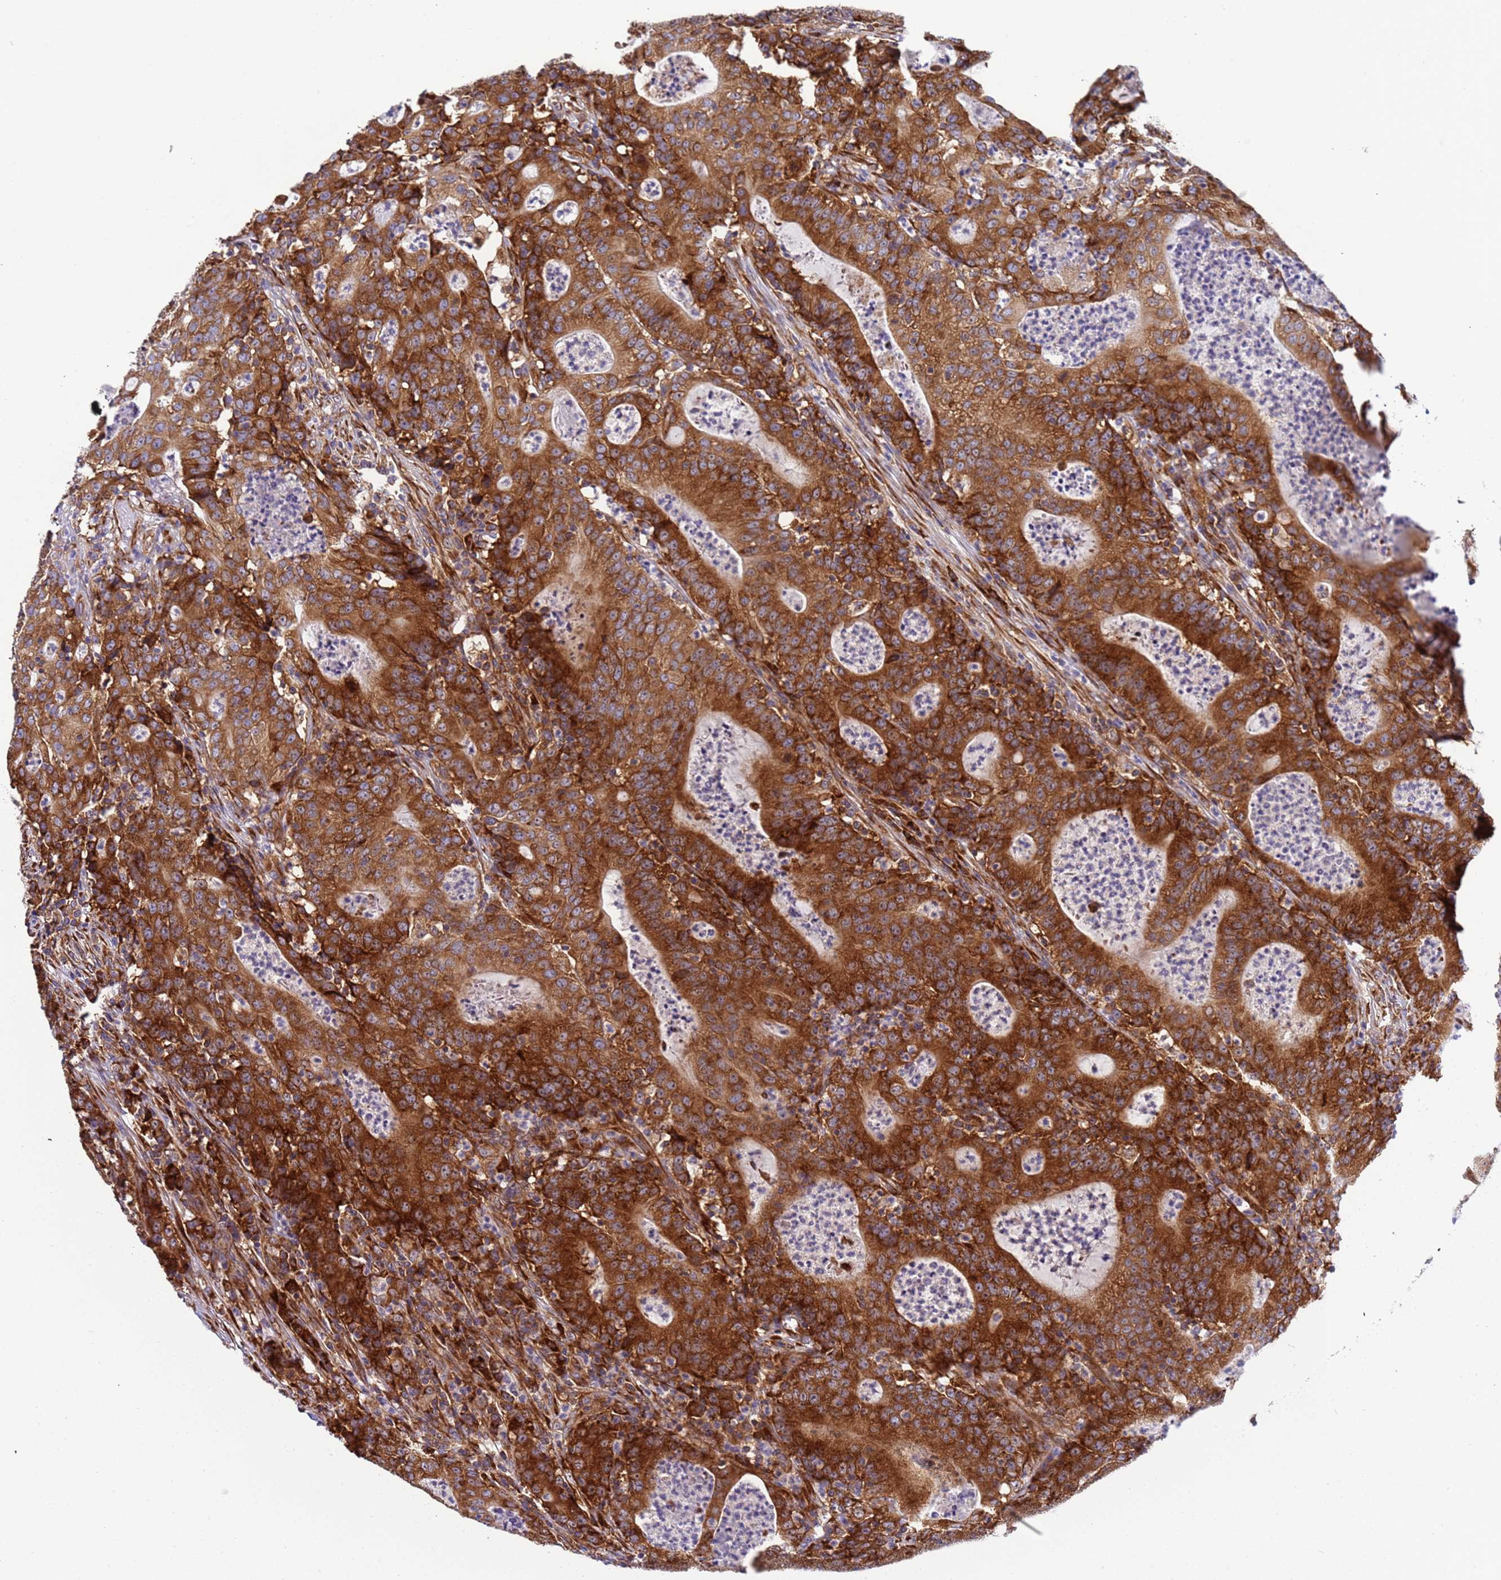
{"staining": {"intensity": "strong", "quantity": ">75%", "location": "cytoplasmic/membranous"}, "tissue": "colorectal cancer", "cell_type": "Tumor cells", "image_type": "cancer", "snomed": [{"axis": "morphology", "description": "Adenocarcinoma, NOS"}, {"axis": "topography", "description": "Colon"}], "caption": "IHC of colorectal cancer exhibits high levels of strong cytoplasmic/membranous expression in approximately >75% of tumor cells. (DAB (3,3'-diaminobenzidine) = brown stain, brightfield microscopy at high magnification).", "gene": "RPL36", "patient": {"sex": "male", "age": 83}}